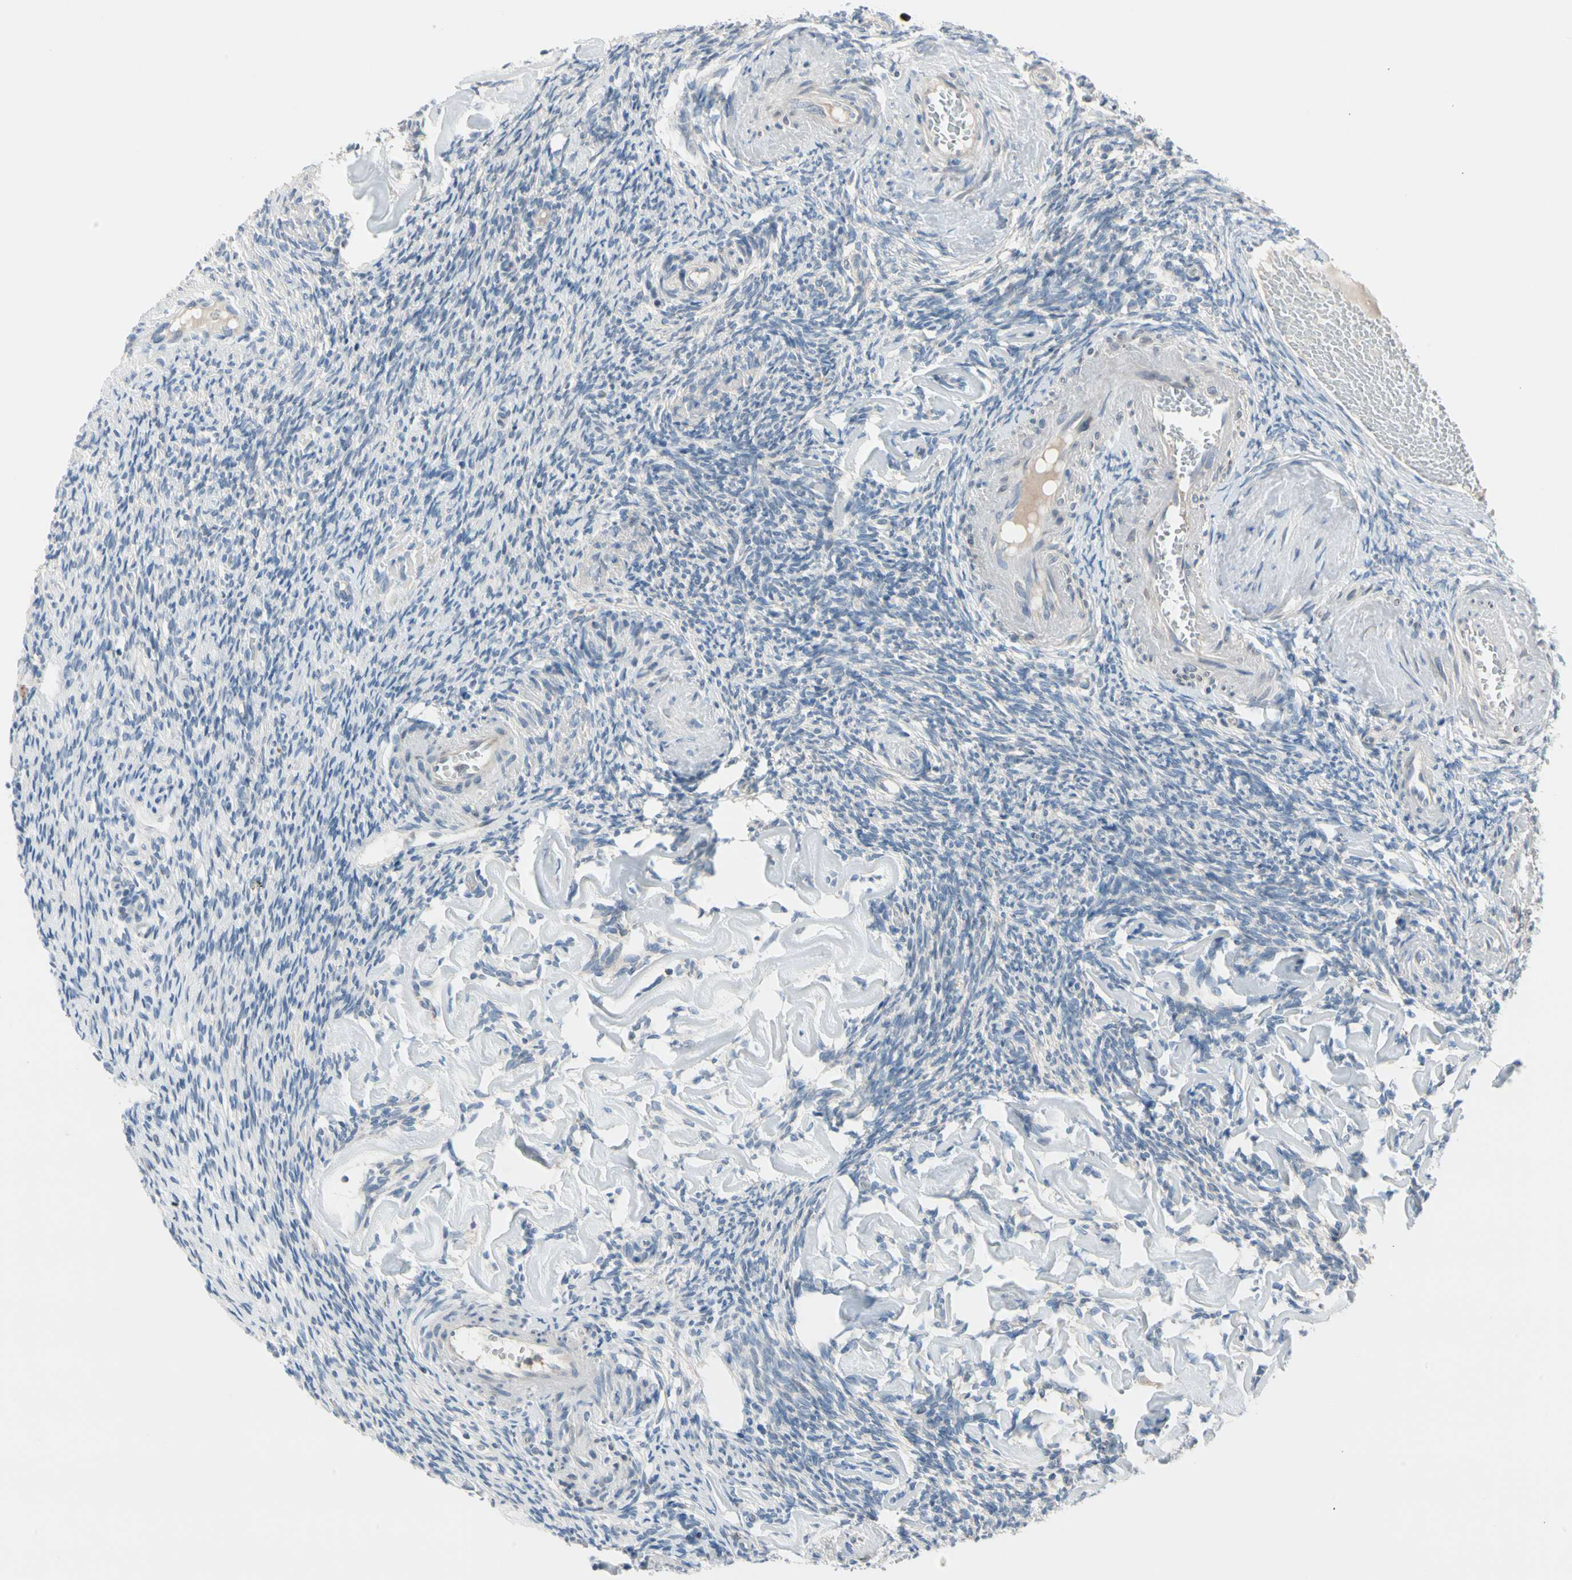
{"staining": {"intensity": "negative", "quantity": "none", "location": "none"}, "tissue": "ovary", "cell_type": "Ovarian stroma cells", "image_type": "normal", "snomed": [{"axis": "morphology", "description": "Normal tissue, NOS"}, {"axis": "topography", "description": "Ovary"}], "caption": "A micrograph of ovary stained for a protein displays no brown staining in ovarian stroma cells. Brightfield microscopy of immunohistochemistry stained with DAB (brown) and hematoxylin (blue), captured at high magnification.", "gene": "MARK1", "patient": {"sex": "female", "age": 60}}